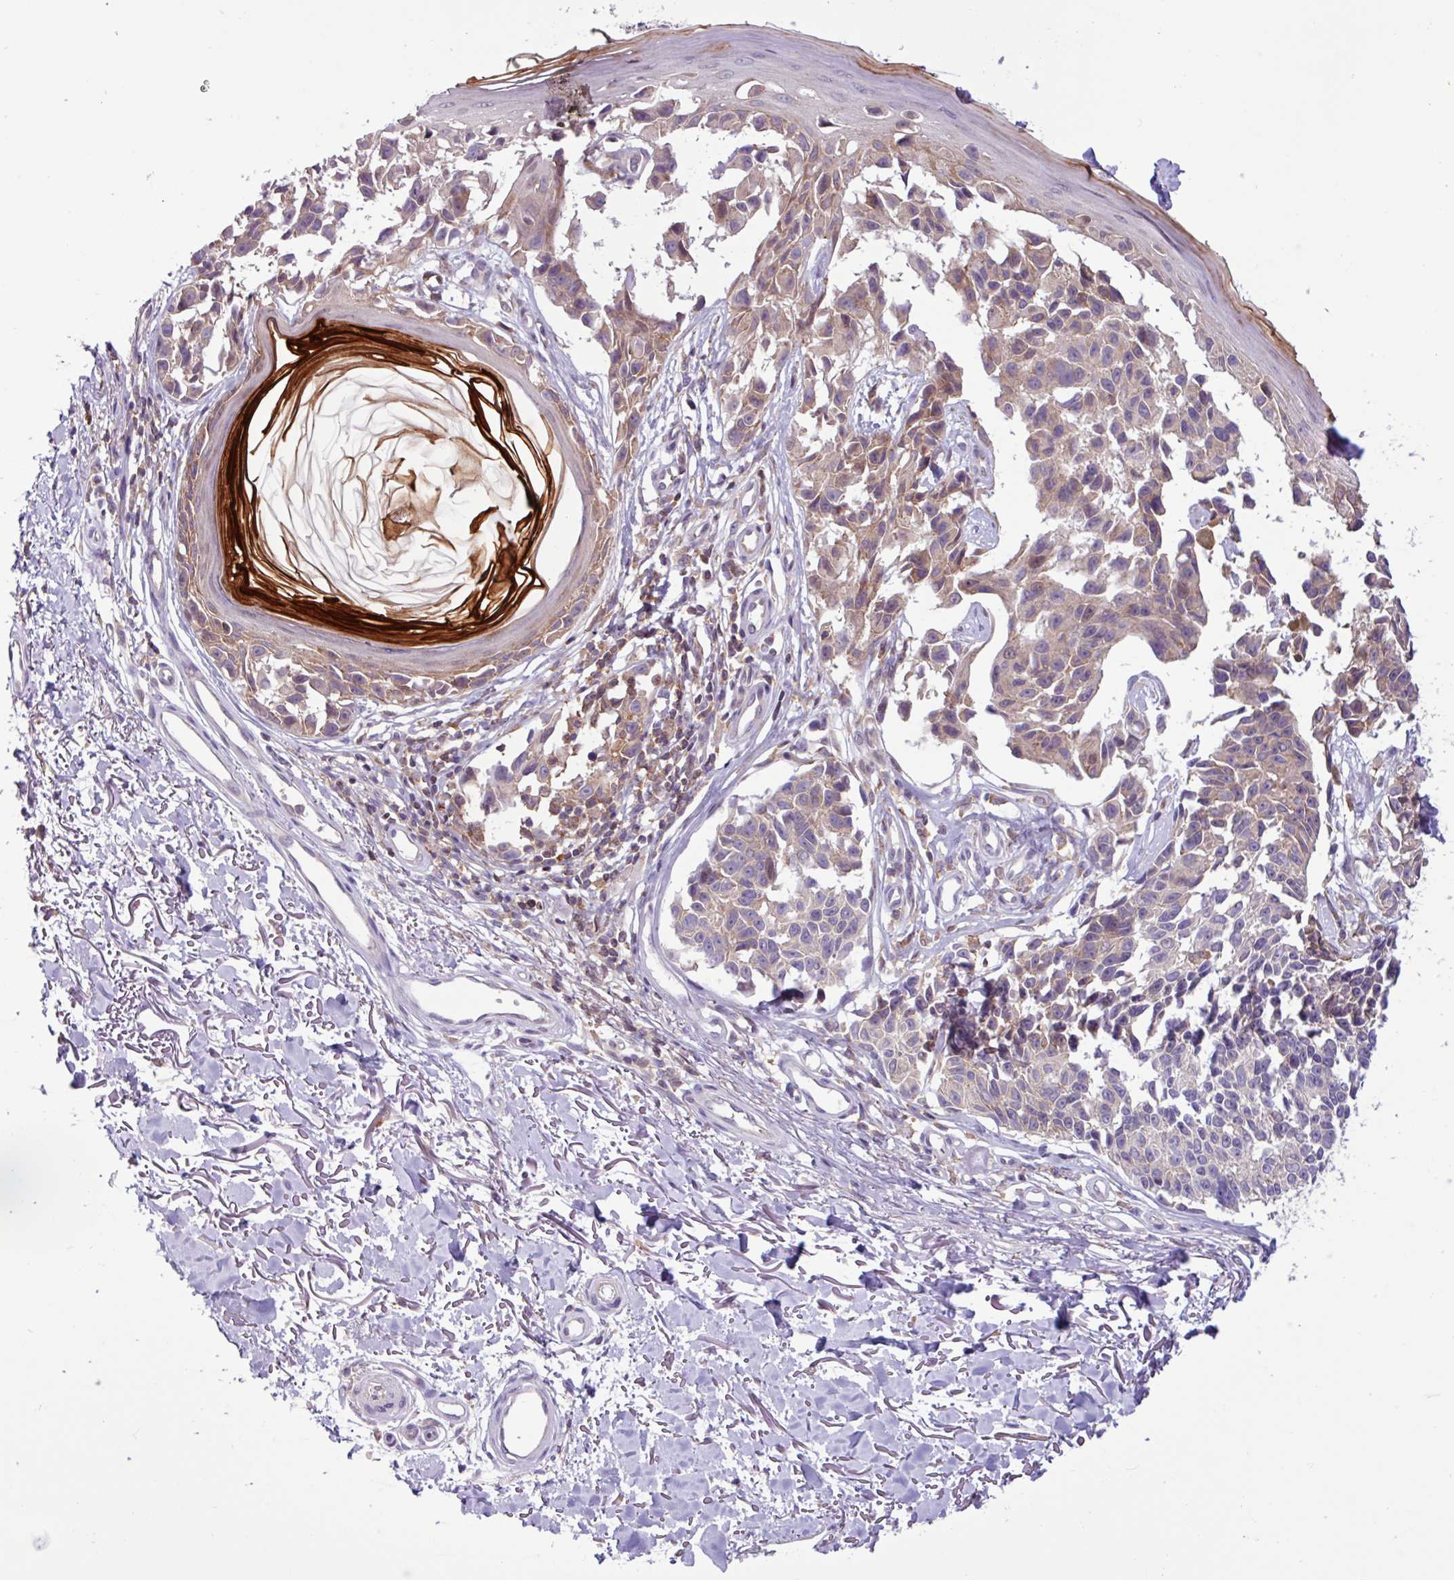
{"staining": {"intensity": "weak", "quantity": "<25%", "location": "cytoplasmic/membranous"}, "tissue": "melanoma", "cell_type": "Tumor cells", "image_type": "cancer", "snomed": [{"axis": "morphology", "description": "Malignant melanoma, NOS"}, {"axis": "topography", "description": "Skin"}], "caption": "Immunohistochemical staining of human melanoma exhibits no significant positivity in tumor cells.", "gene": "ACTR3", "patient": {"sex": "male", "age": 73}}